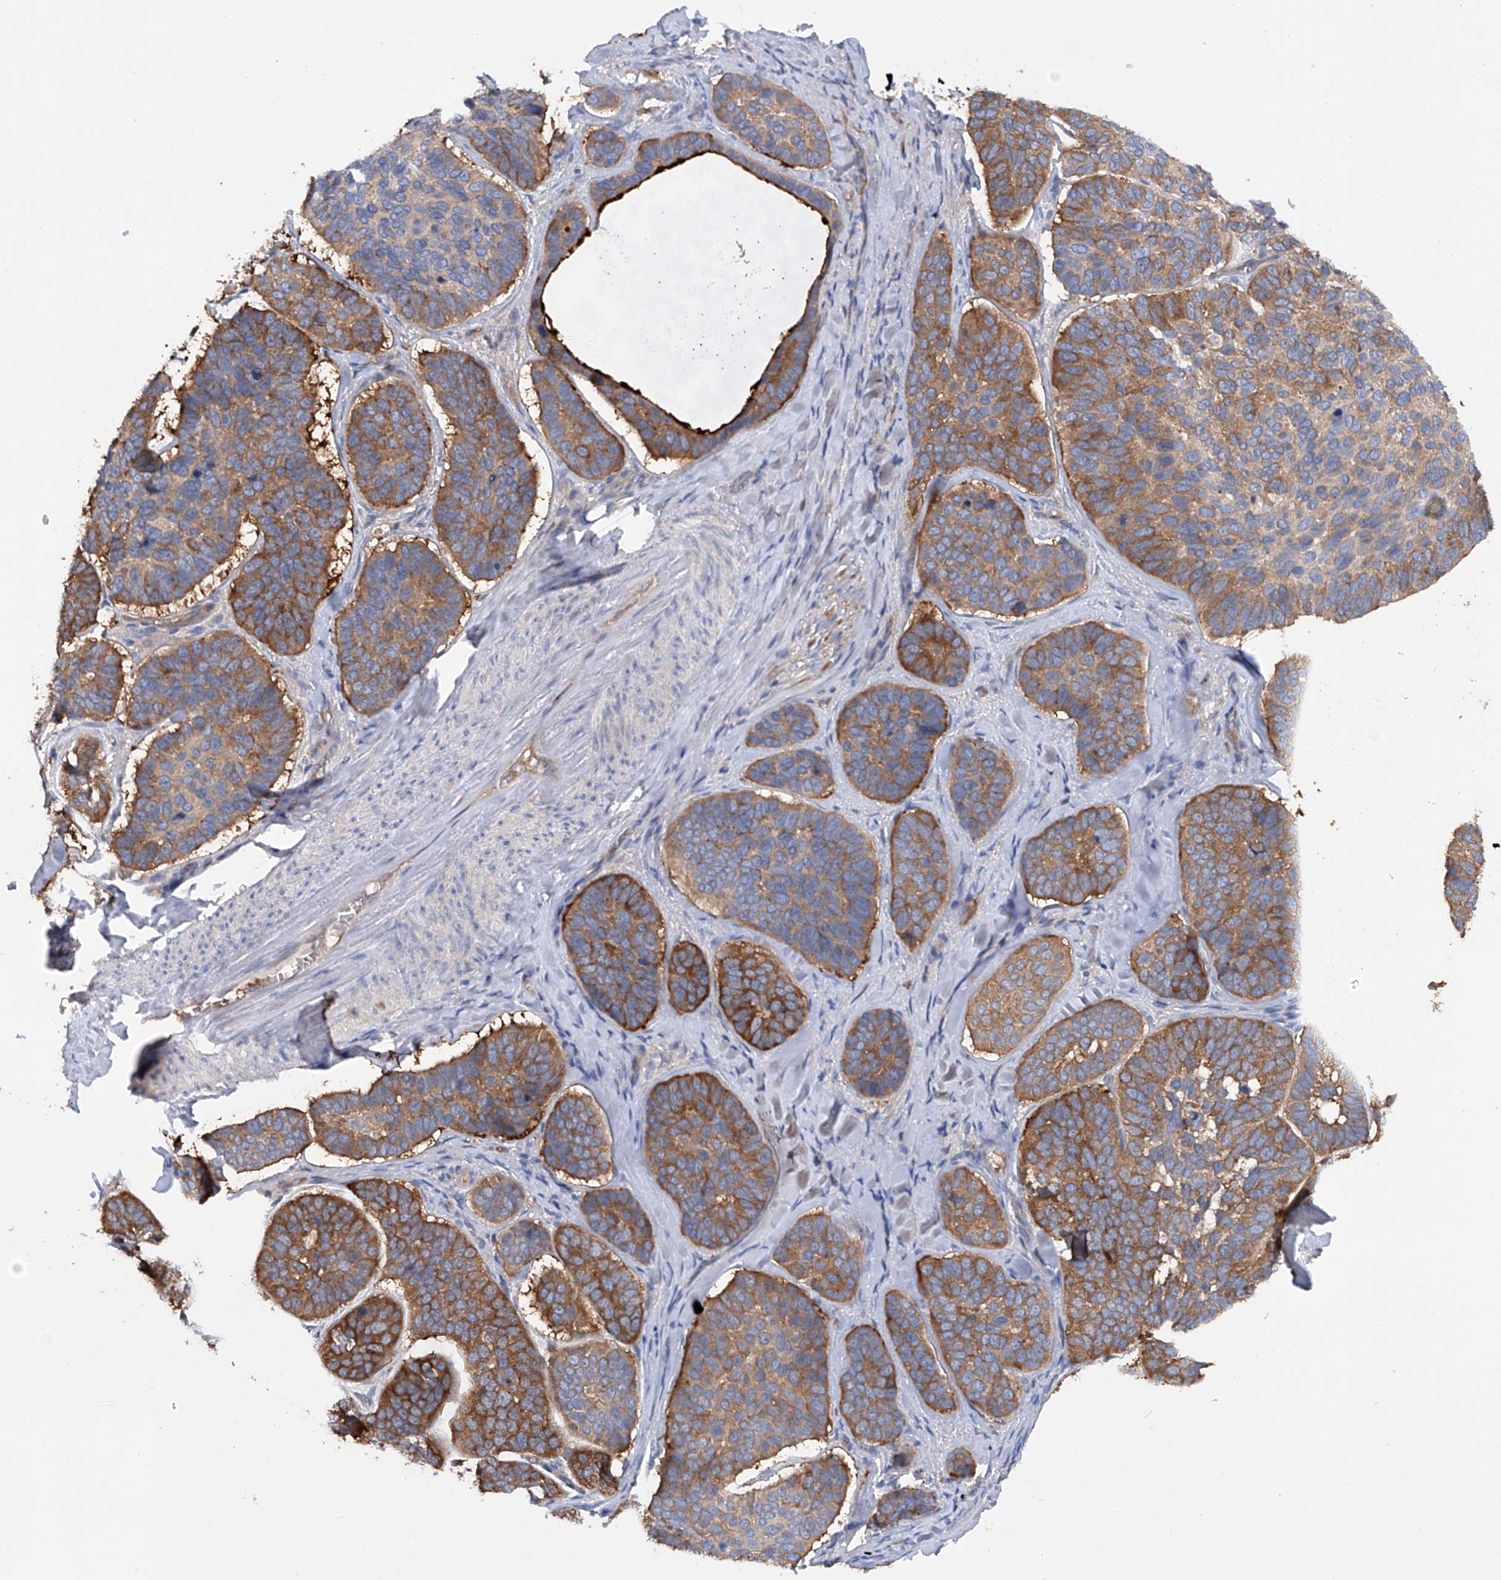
{"staining": {"intensity": "strong", "quantity": ">75%", "location": "cytoplasmic/membranous"}, "tissue": "skin cancer", "cell_type": "Tumor cells", "image_type": "cancer", "snomed": [{"axis": "morphology", "description": "Basal cell carcinoma"}, {"axis": "topography", "description": "Skin"}], "caption": "Protein staining of skin cancer (basal cell carcinoma) tissue shows strong cytoplasmic/membranous expression in about >75% of tumor cells.", "gene": "NUDT17", "patient": {"sex": "male", "age": 62}}